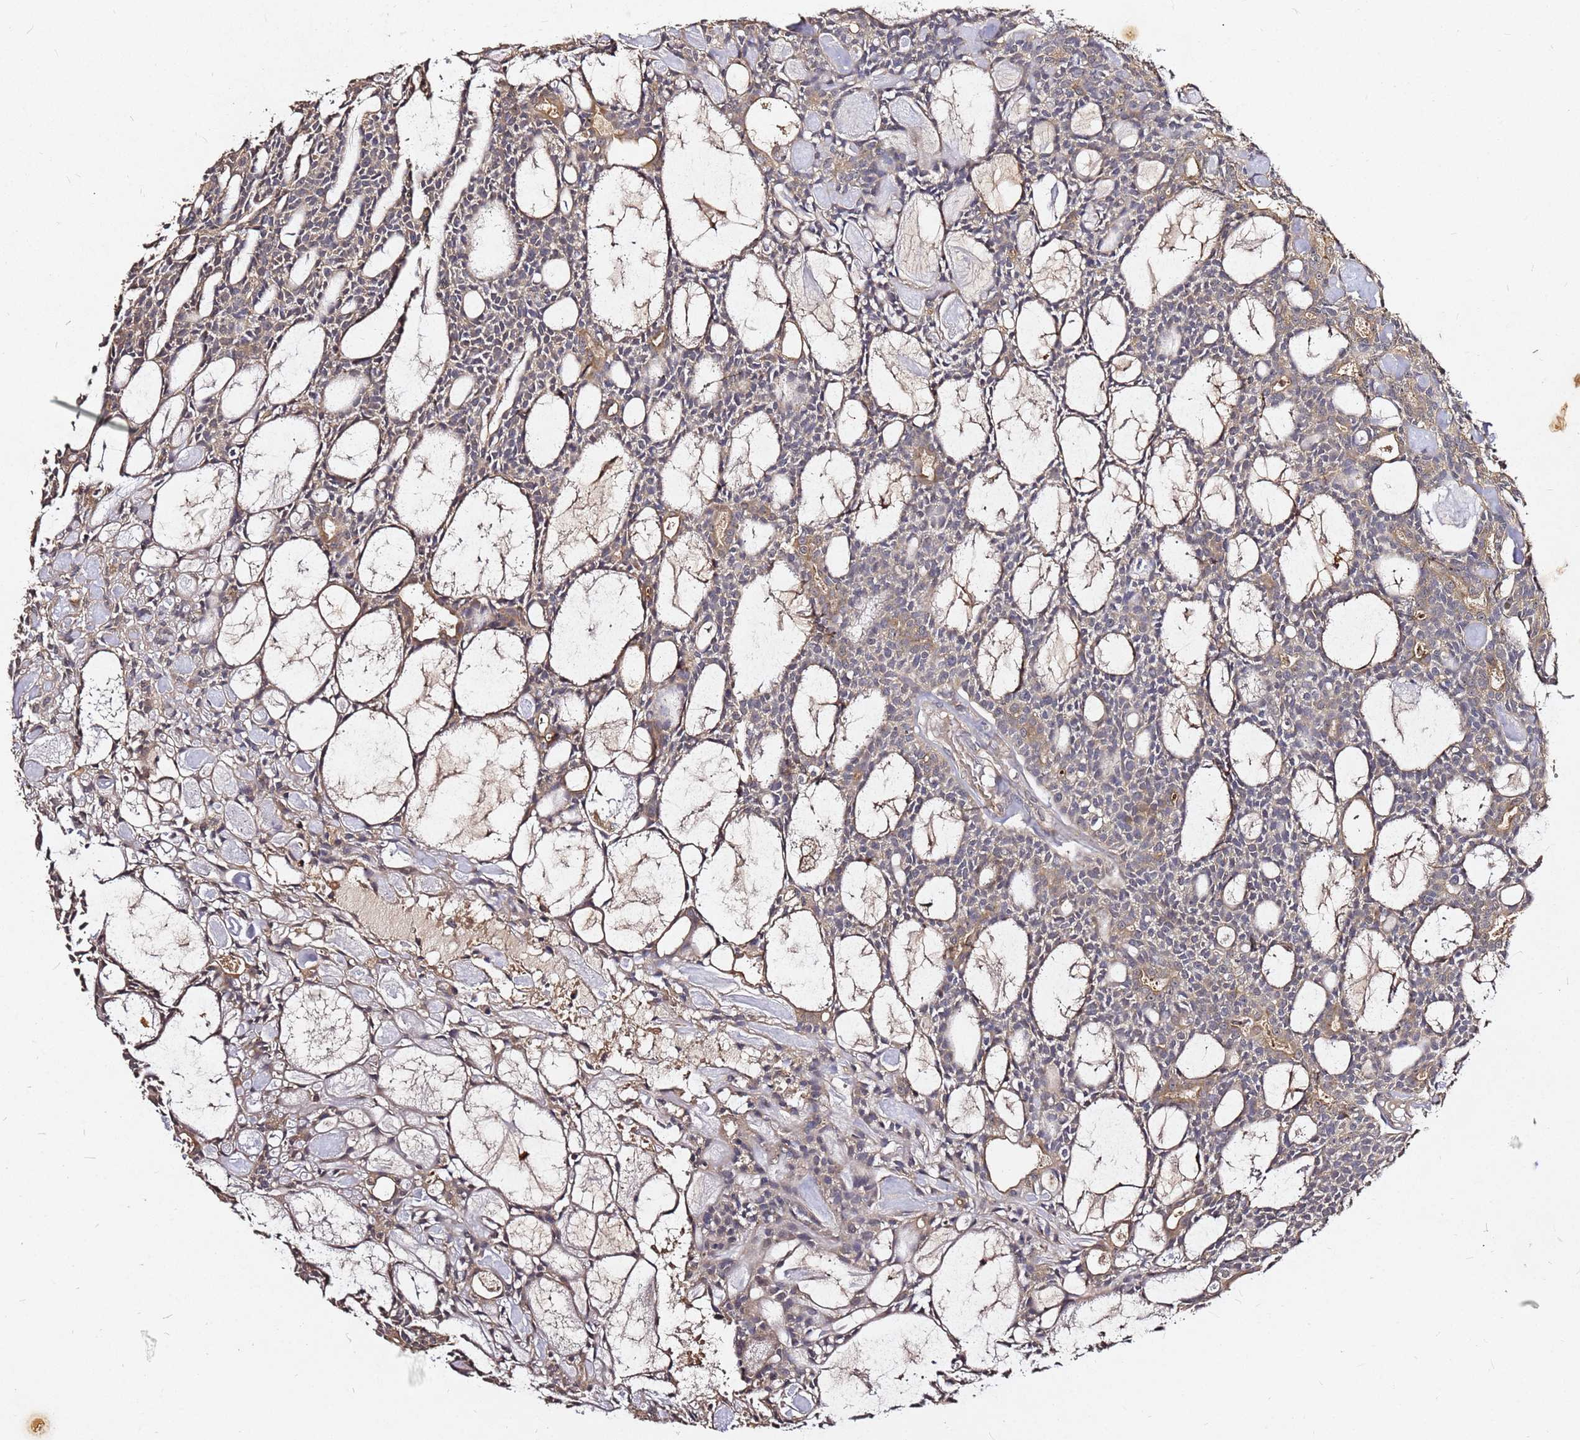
{"staining": {"intensity": "weak", "quantity": "25%-75%", "location": "cytoplasmic/membranous"}, "tissue": "head and neck cancer", "cell_type": "Tumor cells", "image_type": "cancer", "snomed": [{"axis": "morphology", "description": "Adenocarcinoma, NOS"}, {"axis": "topography", "description": "Salivary gland"}, {"axis": "topography", "description": "Head-Neck"}], "caption": "This micrograph reveals immunohistochemistry staining of head and neck cancer, with low weak cytoplasmic/membranous expression in approximately 25%-75% of tumor cells.", "gene": "C6orf136", "patient": {"sex": "male", "age": 55}}